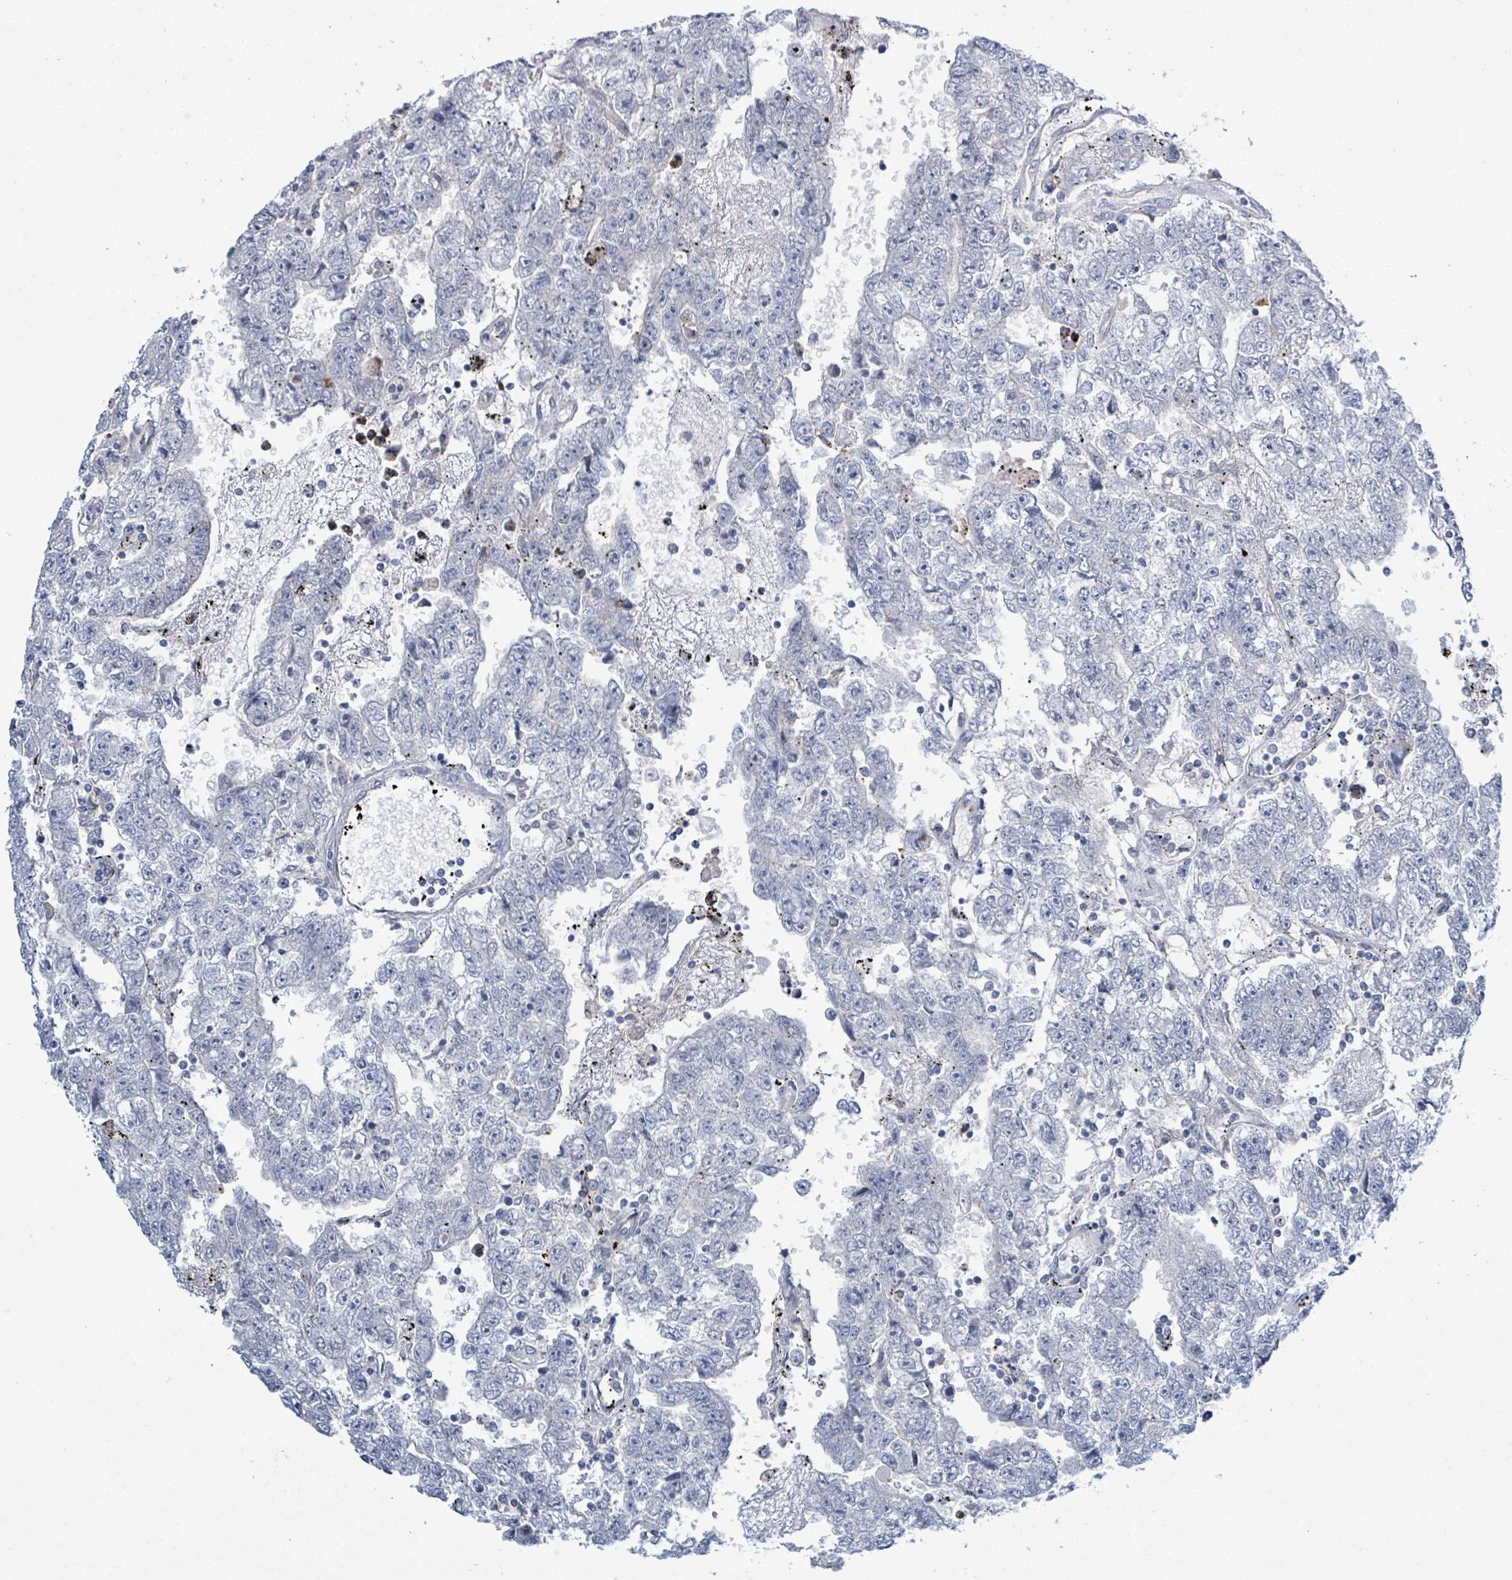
{"staining": {"intensity": "negative", "quantity": "none", "location": "none"}, "tissue": "testis cancer", "cell_type": "Tumor cells", "image_type": "cancer", "snomed": [{"axis": "morphology", "description": "Carcinoma, Embryonal, NOS"}, {"axis": "topography", "description": "Testis"}], "caption": "This is a micrograph of immunohistochemistry (IHC) staining of testis cancer (embryonal carcinoma), which shows no staining in tumor cells.", "gene": "SIRPB1", "patient": {"sex": "male", "age": 25}}